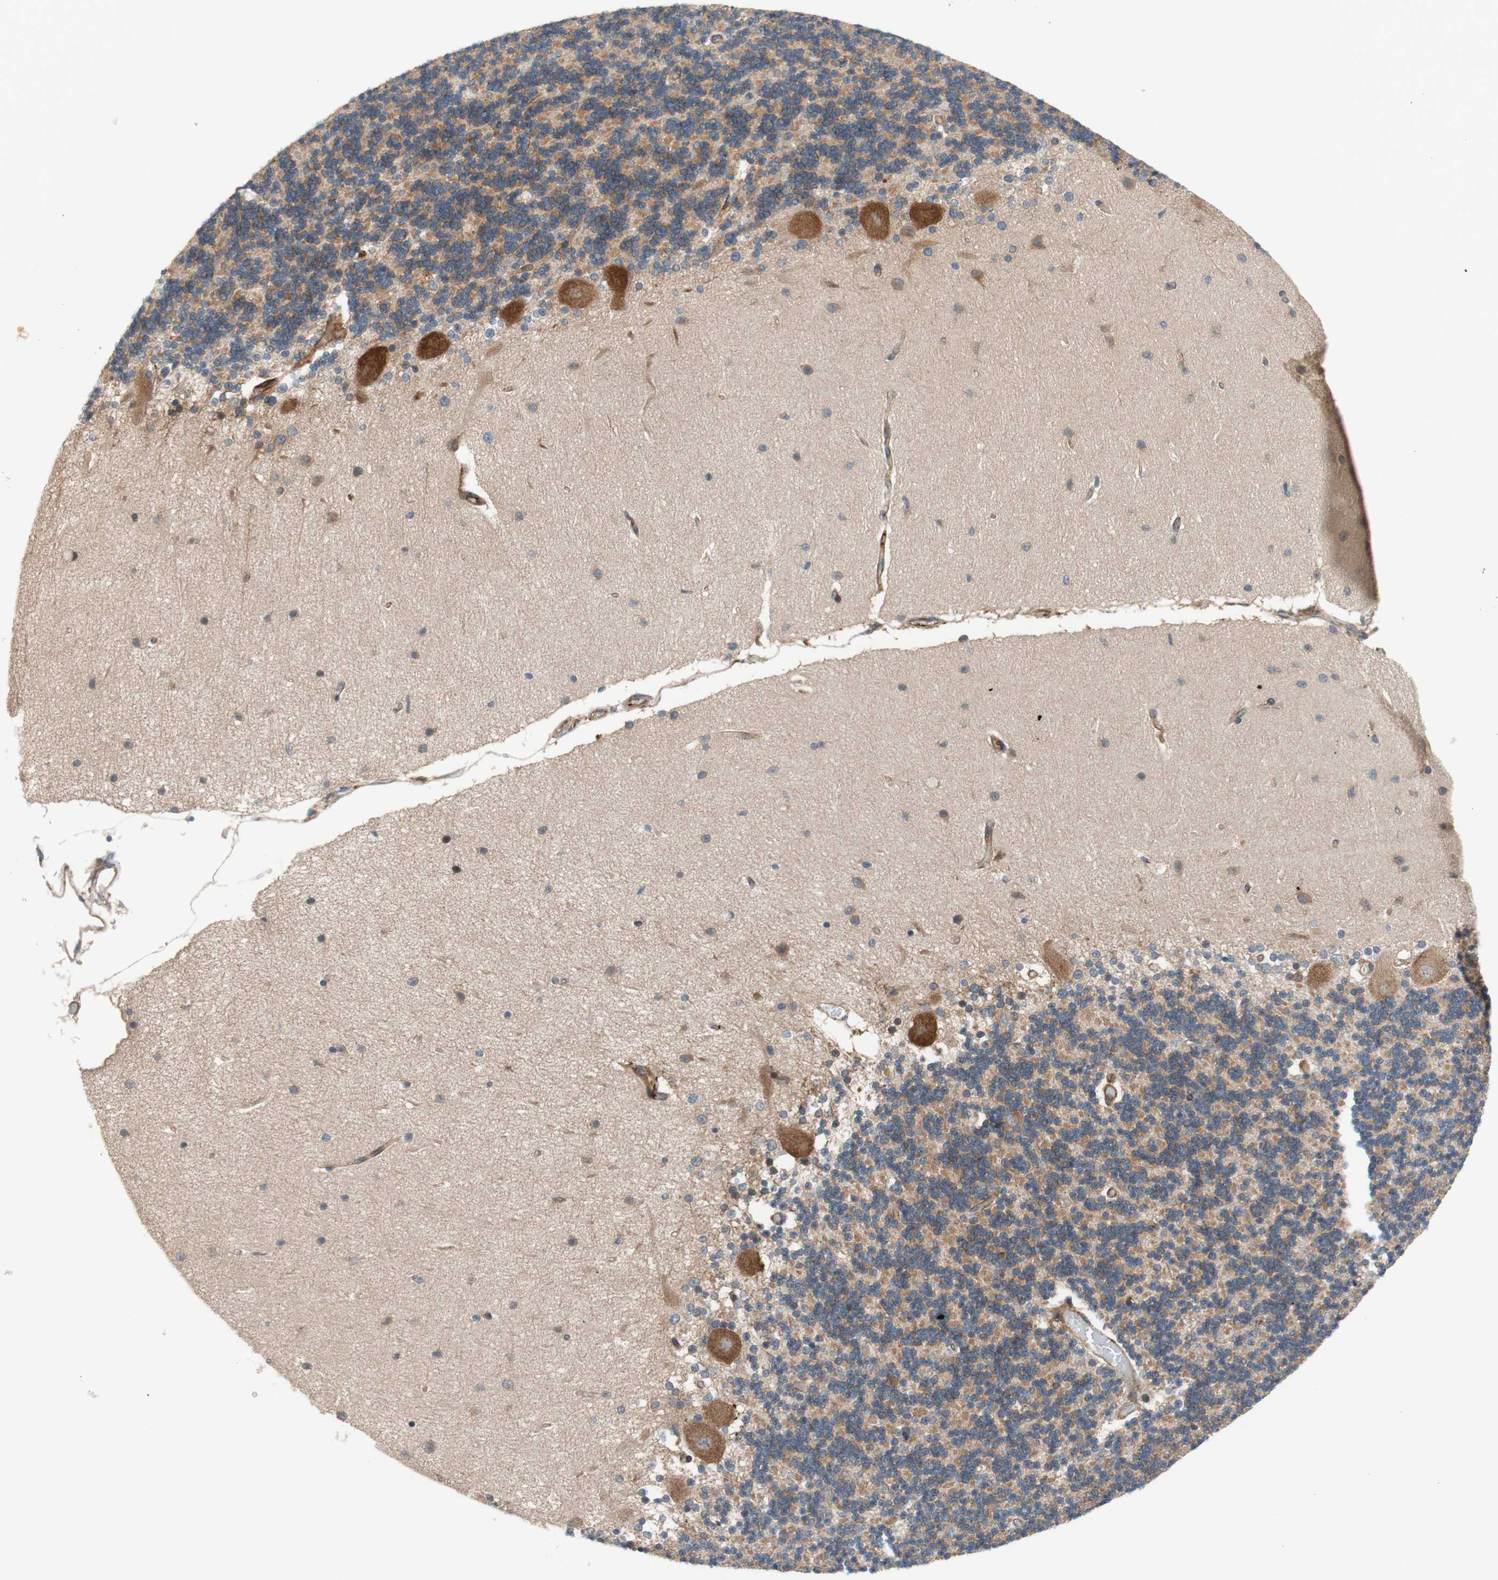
{"staining": {"intensity": "weak", "quantity": ">75%", "location": "cytoplasmic/membranous"}, "tissue": "cerebellum", "cell_type": "Cells in granular layer", "image_type": "normal", "snomed": [{"axis": "morphology", "description": "Normal tissue, NOS"}, {"axis": "topography", "description": "Cerebellum"}], "caption": "Protein expression analysis of unremarkable human cerebellum reveals weak cytoplasmic/membranous positivity in about >75% of cells in granular layer. The protein is shown in brown color, while the nuclei are stained blue.", "gene": "CCN4", "patient": {"sex": "female", "age": 54}}